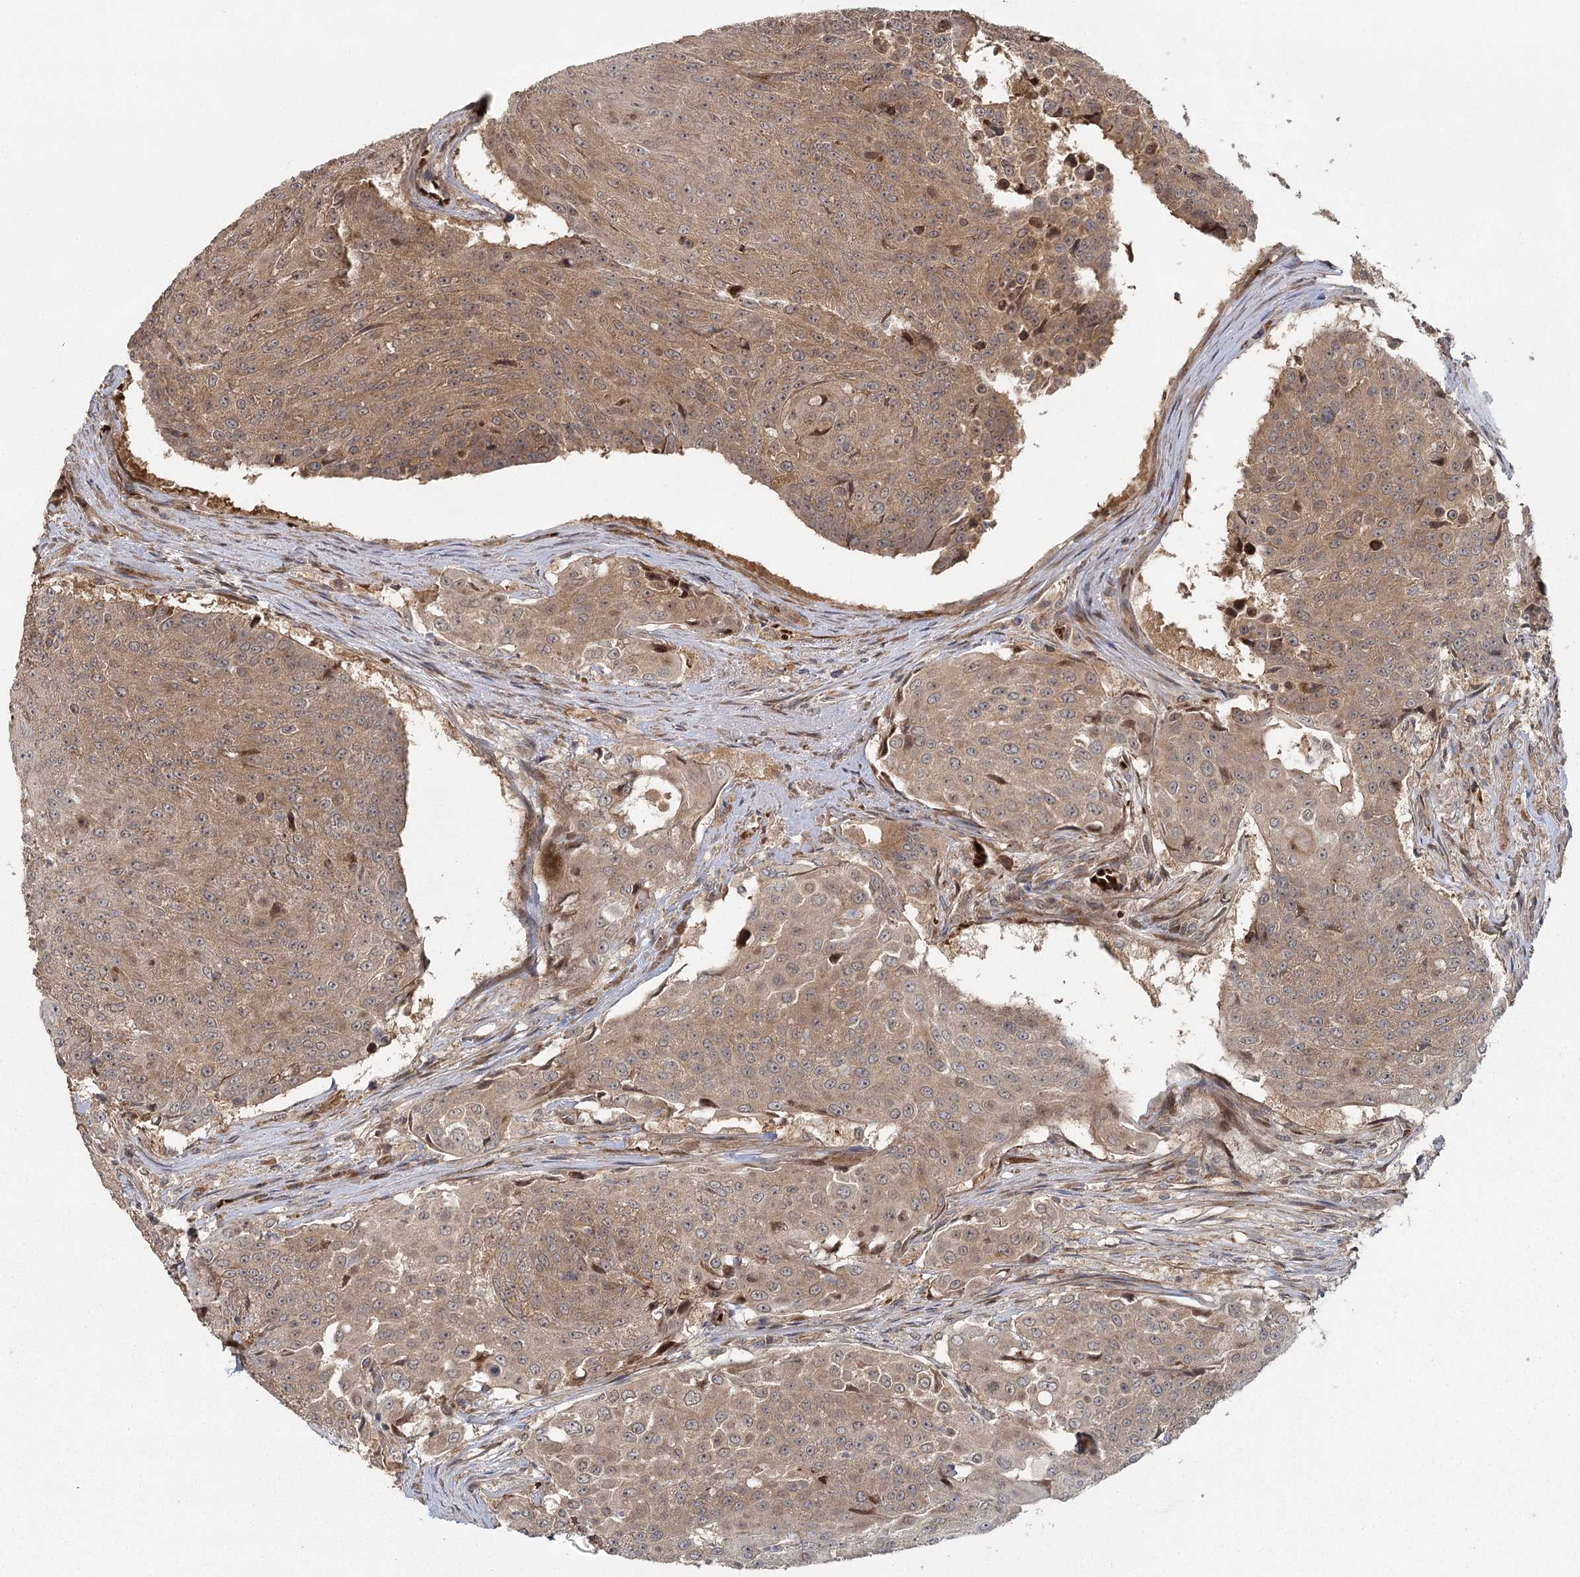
{"staining": {"intensity": "moderate", "quantity": ">75%", "location": "cytoplasmic/membranous"}, "tissue": "urothelial cancer", "cell_type": "Tumor cells", "image_type": "cancer", "snomed": [{"axis": "morphology", "description": "Urothelial carcinoma, High grade"}, {"axis": "topography", "description": "Urinary bladder"}], "caption": "Brown immunohistochemical staining in high-grade urothelial carcinoma exhibits moderate cytoplasmic/membranous staining in about >75% of tumor cells.", "gene": "RAPGEF6", "patient": {"sex": "female", "age": 63}}